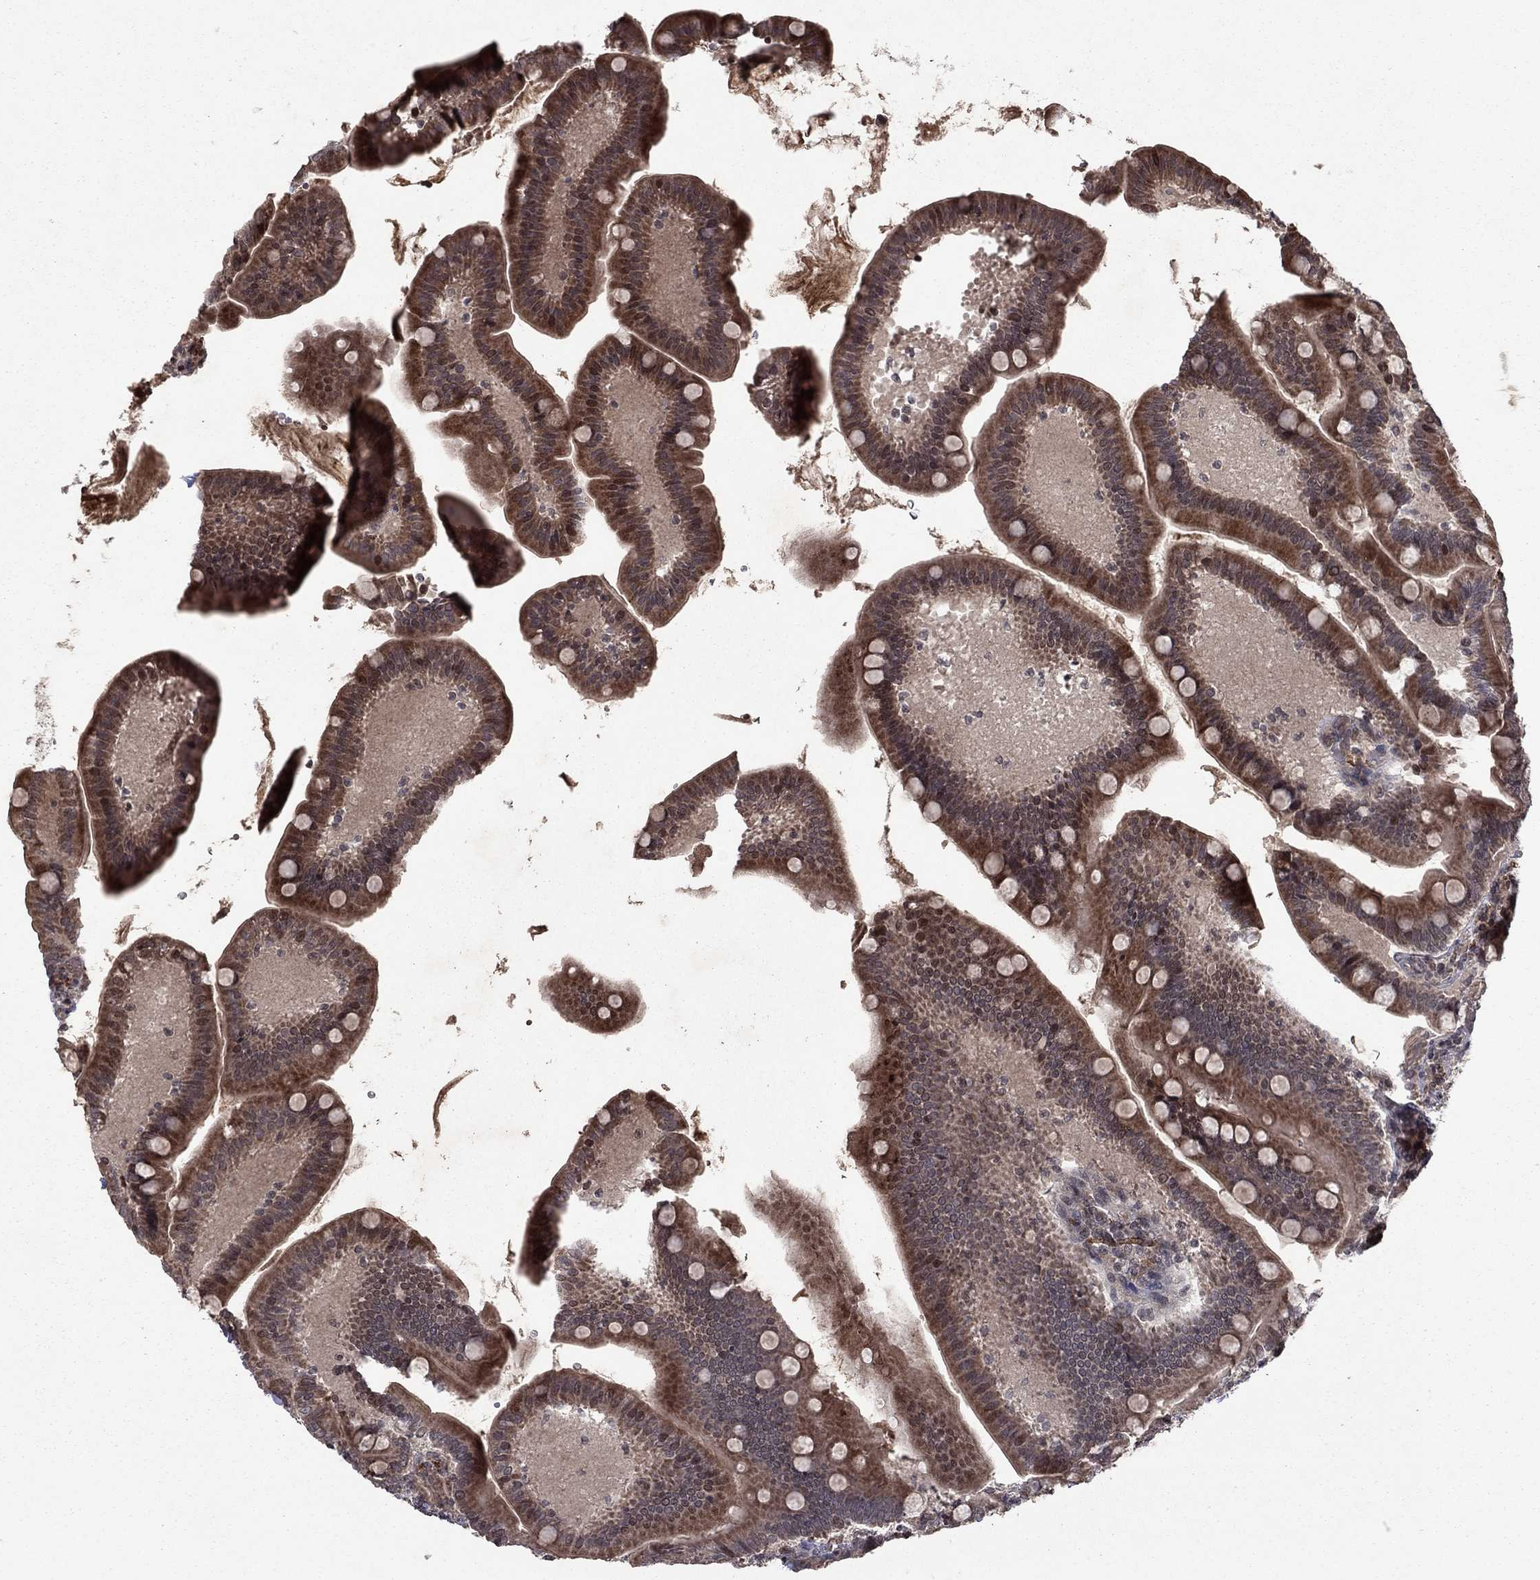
{"staining": {"intensity": "strong", "quantity": "25%-75%", "location": "cytoplasmic/membranous"}, "tissue": "small intestine", "cell_type": "Glandular cells", "image_type": "normal", "snomed": [{"axis": "morphology", "description": "Normal tissue, NOS"}, {"axis": "topography", "description": "Small intestine"}], "caption": "Immunohistochemistry micrograph of benign human small intestine stained for a protein (brown), which exhibits high levels of strong cytoplasmic/membranous positivity in about 25%-75% of glandular cells.", "gene": "SORBS1", "patient": {"sex": "male", "age": 66}}